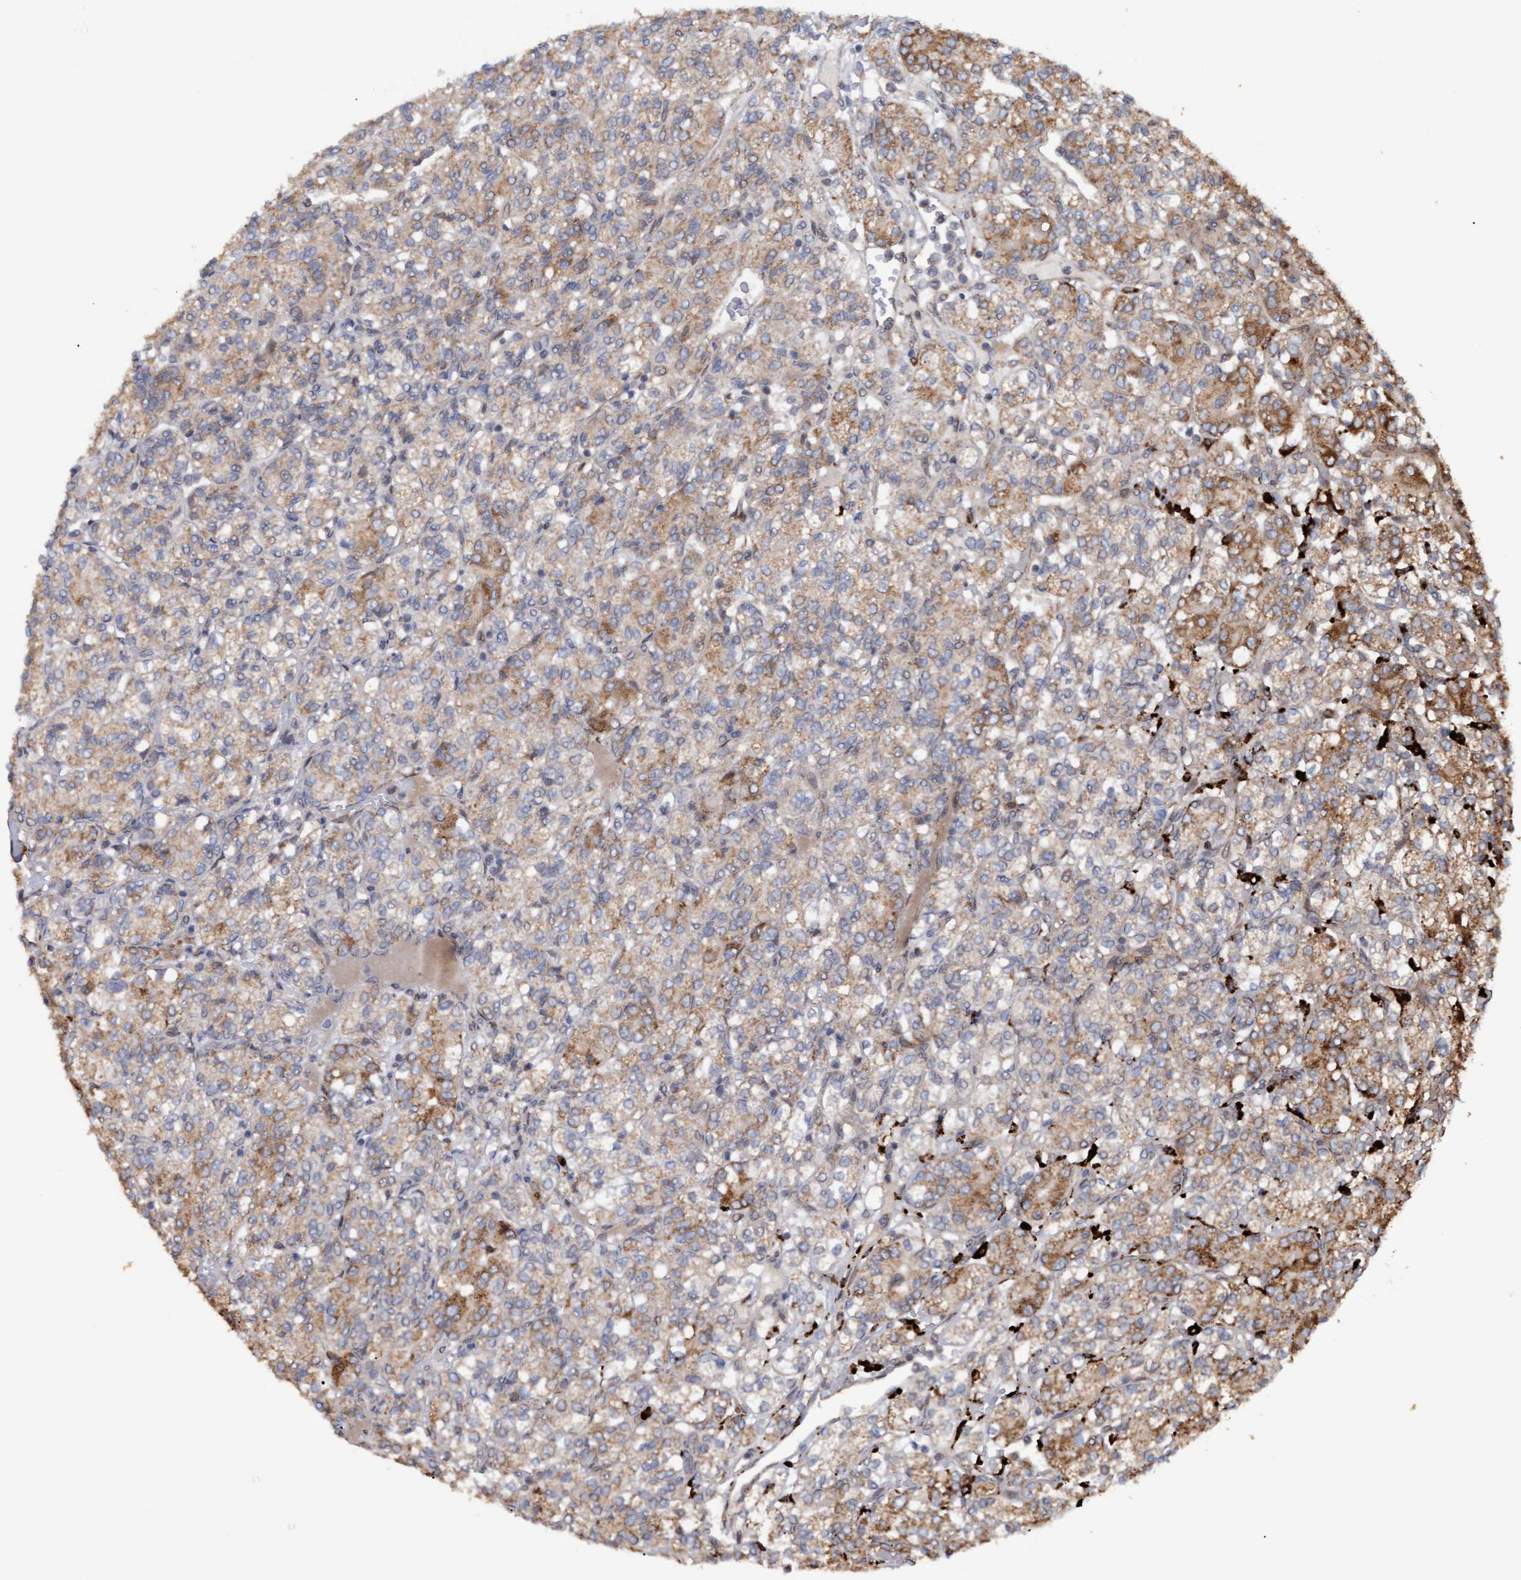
{"staining": {"intensity": "moderate", "quantity": "25%-75%", "location": "cytoplasmic/membranous"}, "tissue": "renal cancer", "cell_type": "Tumor cells", "image_type": "cancer", "snomed": [{"axis": "morphology", "description": "Adenocarcinoma, NOS"}, {"axis": "topography", "description": "Kidney"}], "caption": "Tumor cells reveal medium levels of moderate cytoplasmic/membranous expression in approximately 25%-75% of cells in human adenocarcinoma (renal).", "gene": "MGLL", "patient": {"sex": "male", "age": 77}}